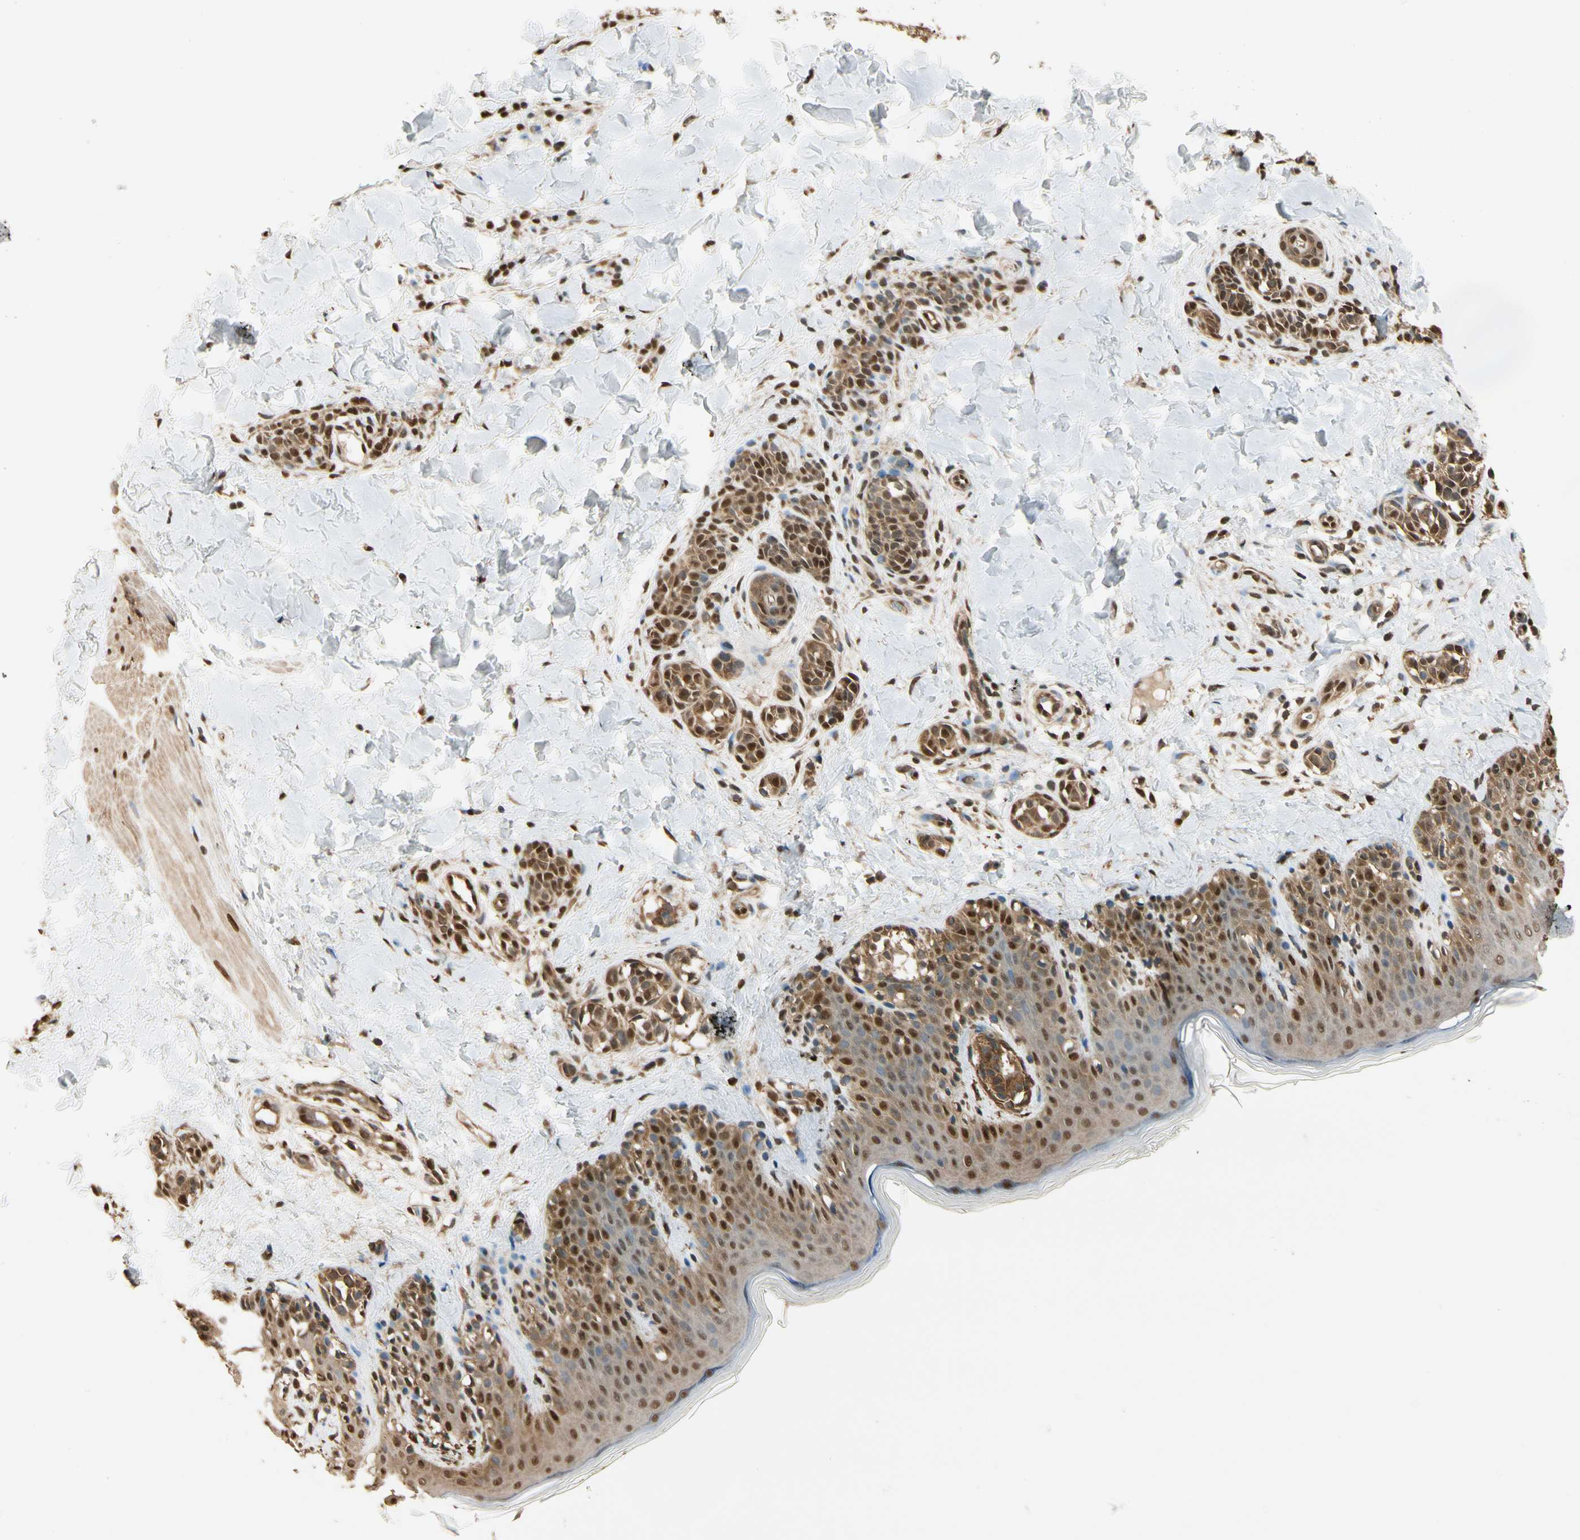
{"staining": {"intensity": "strong", "quantity": ">75%", "location": "cytoplasmic/membranous,nuclear"}, "tissue": "skin", "cell_type": "Fibroblasts", "image_type": "normal", "snomed": [{"axis": "morphology", "description": "Normal tissue, NOS"}, {"axis": "topography", "description": "Skin"}], "caption": "Skin stained with immunohistochemistry reveals strong cytoplasmic/membranous,nuclear expression in about >75% of fibroblasts. The staining was performed using DAB to visualize the protein expression in brown, while the nuclei were stained in blue with hematoxylin (Magnification: 20x).", "gene": "PNCK", "patient": {"sex": "male", "age": 16}}